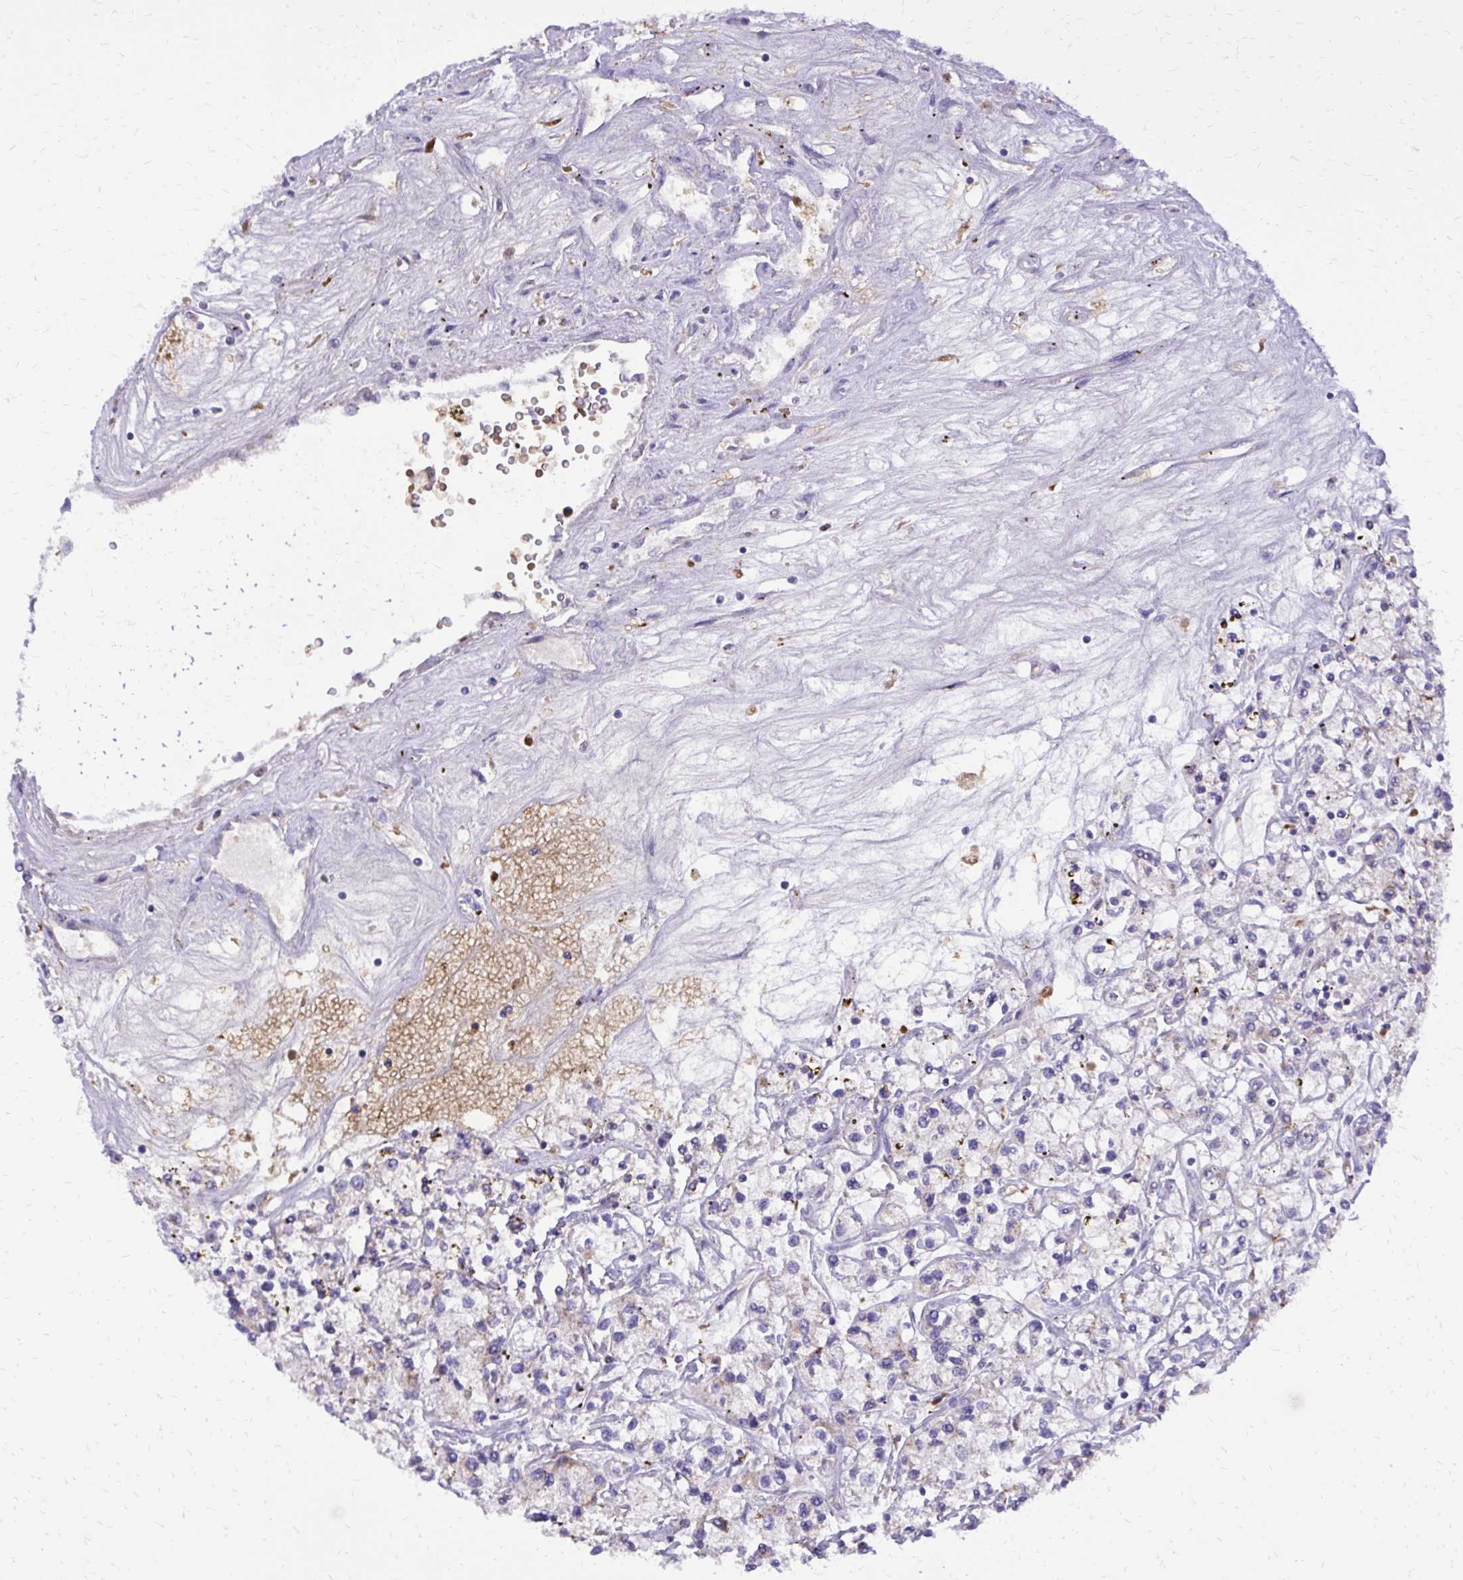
{"staining": {"intensity": "negative", "quantity": "none", "location": "none"}, "tissue": "renal cancer", "cell_type": "Tumor cells", "image_type": "cancer", "snomed": [{"axis": "morphology", "description": "Adenocarcinoma, NOS"}, {"axis": "topography", "description": "Kidney"}], "caption": "Tumor cells are negative for brown protein staining in adenocarcinoma (renal). (Brightfield microscopy of DAB IHC at high magnification).", "gene": "CAT", "patient": {"sex": "female", "age": 59}}